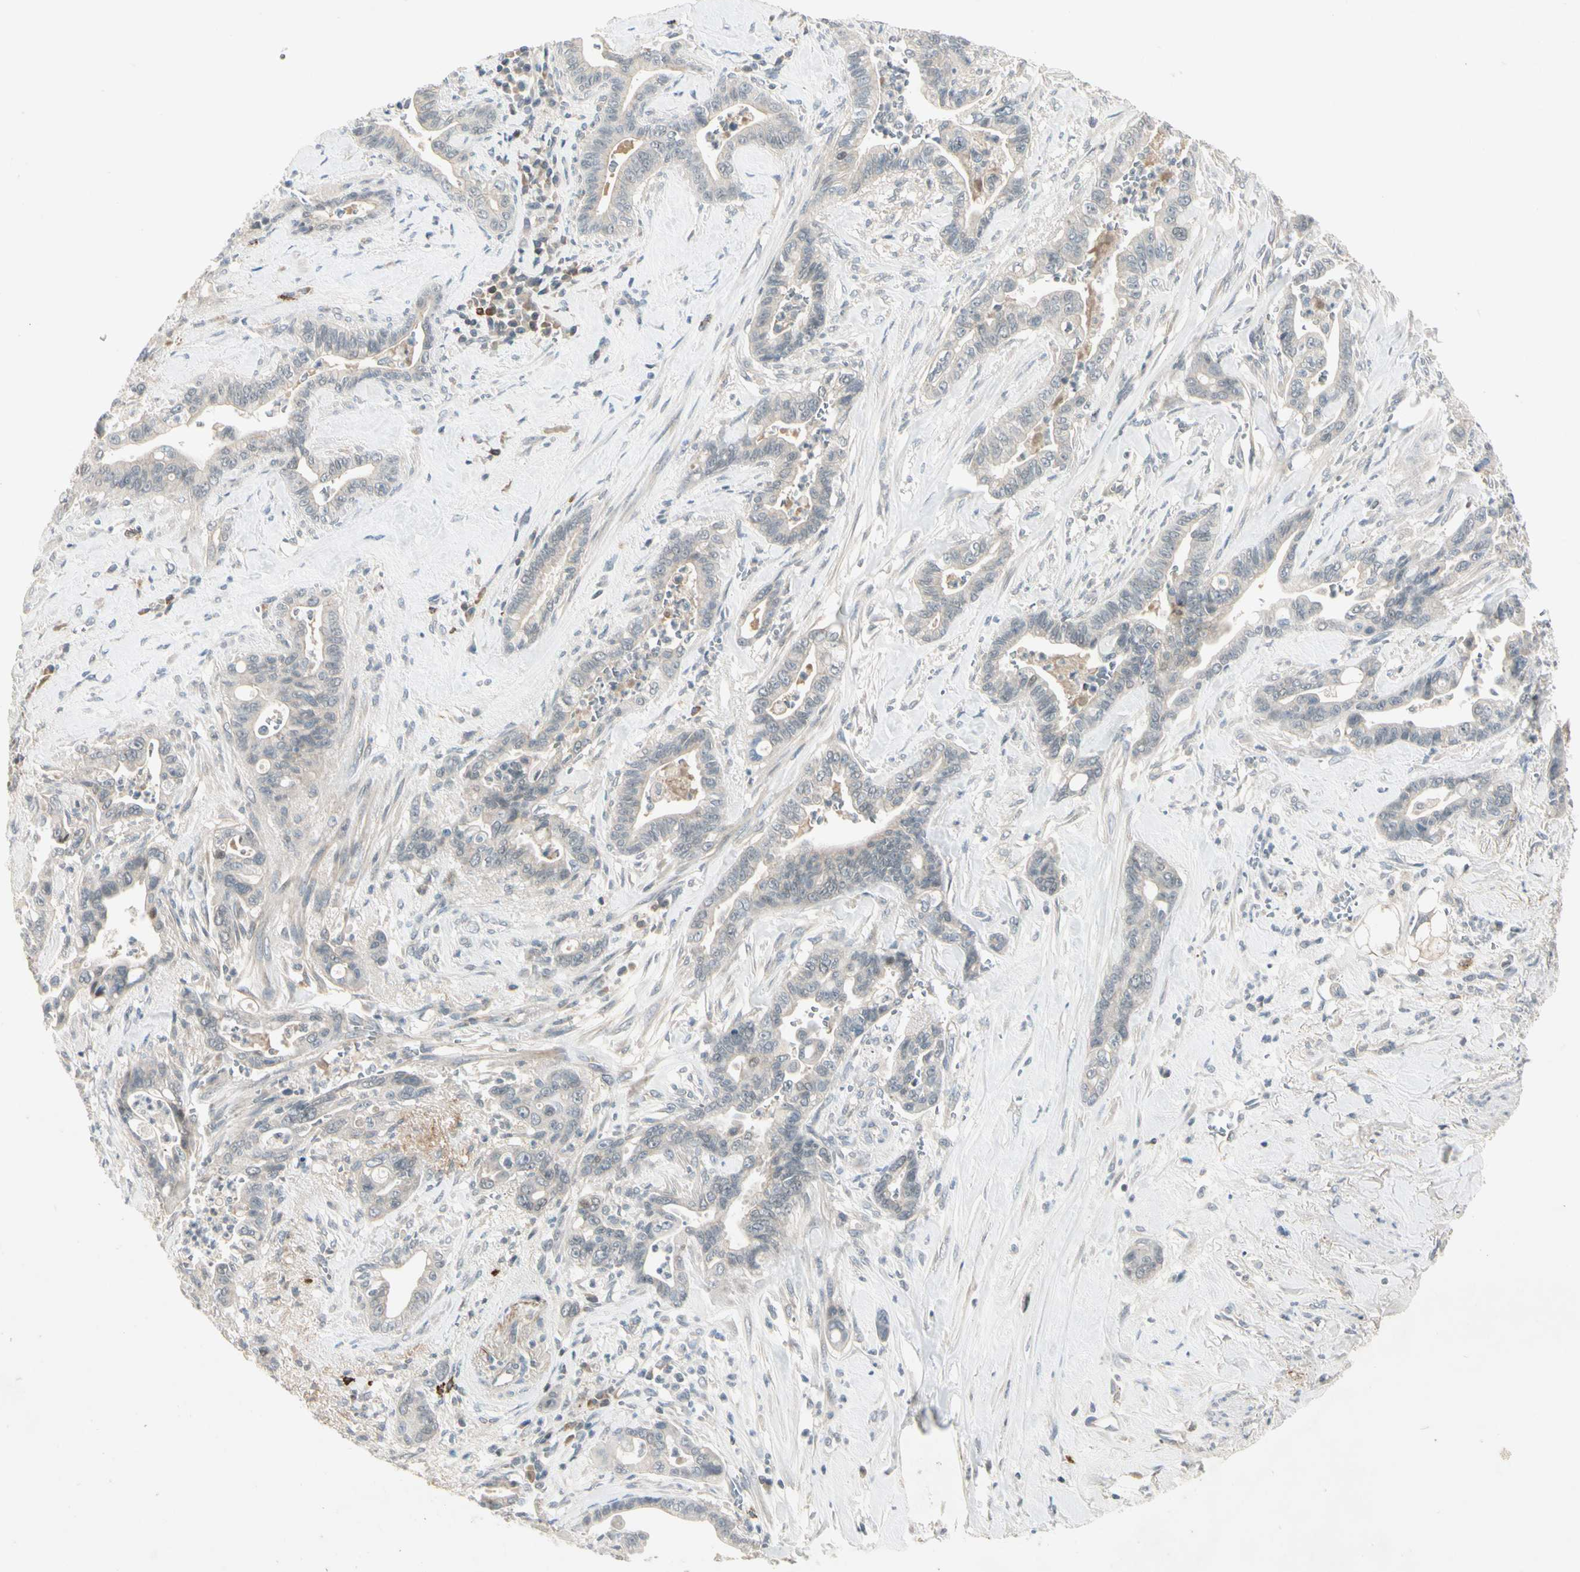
{"staining": {"intensity": "negative", "quantity": "none", "location": "none"}, "tissue": "pancreatic cancer", "cell_type": "Tumor cells", "image_type": "cancer", "snomed": [{"axis": "morphology", "description": "Adenocarcinoma, NOS"}, {"axis": "topography", "description": "Pancreas"}], "caption": "Pancreatic adenocarcinoma was stained to show a protein in brown. There is no significant expression in tumor cells.", "gene": "ICAM5", "patient": {"sex": "male", "age": 70}}